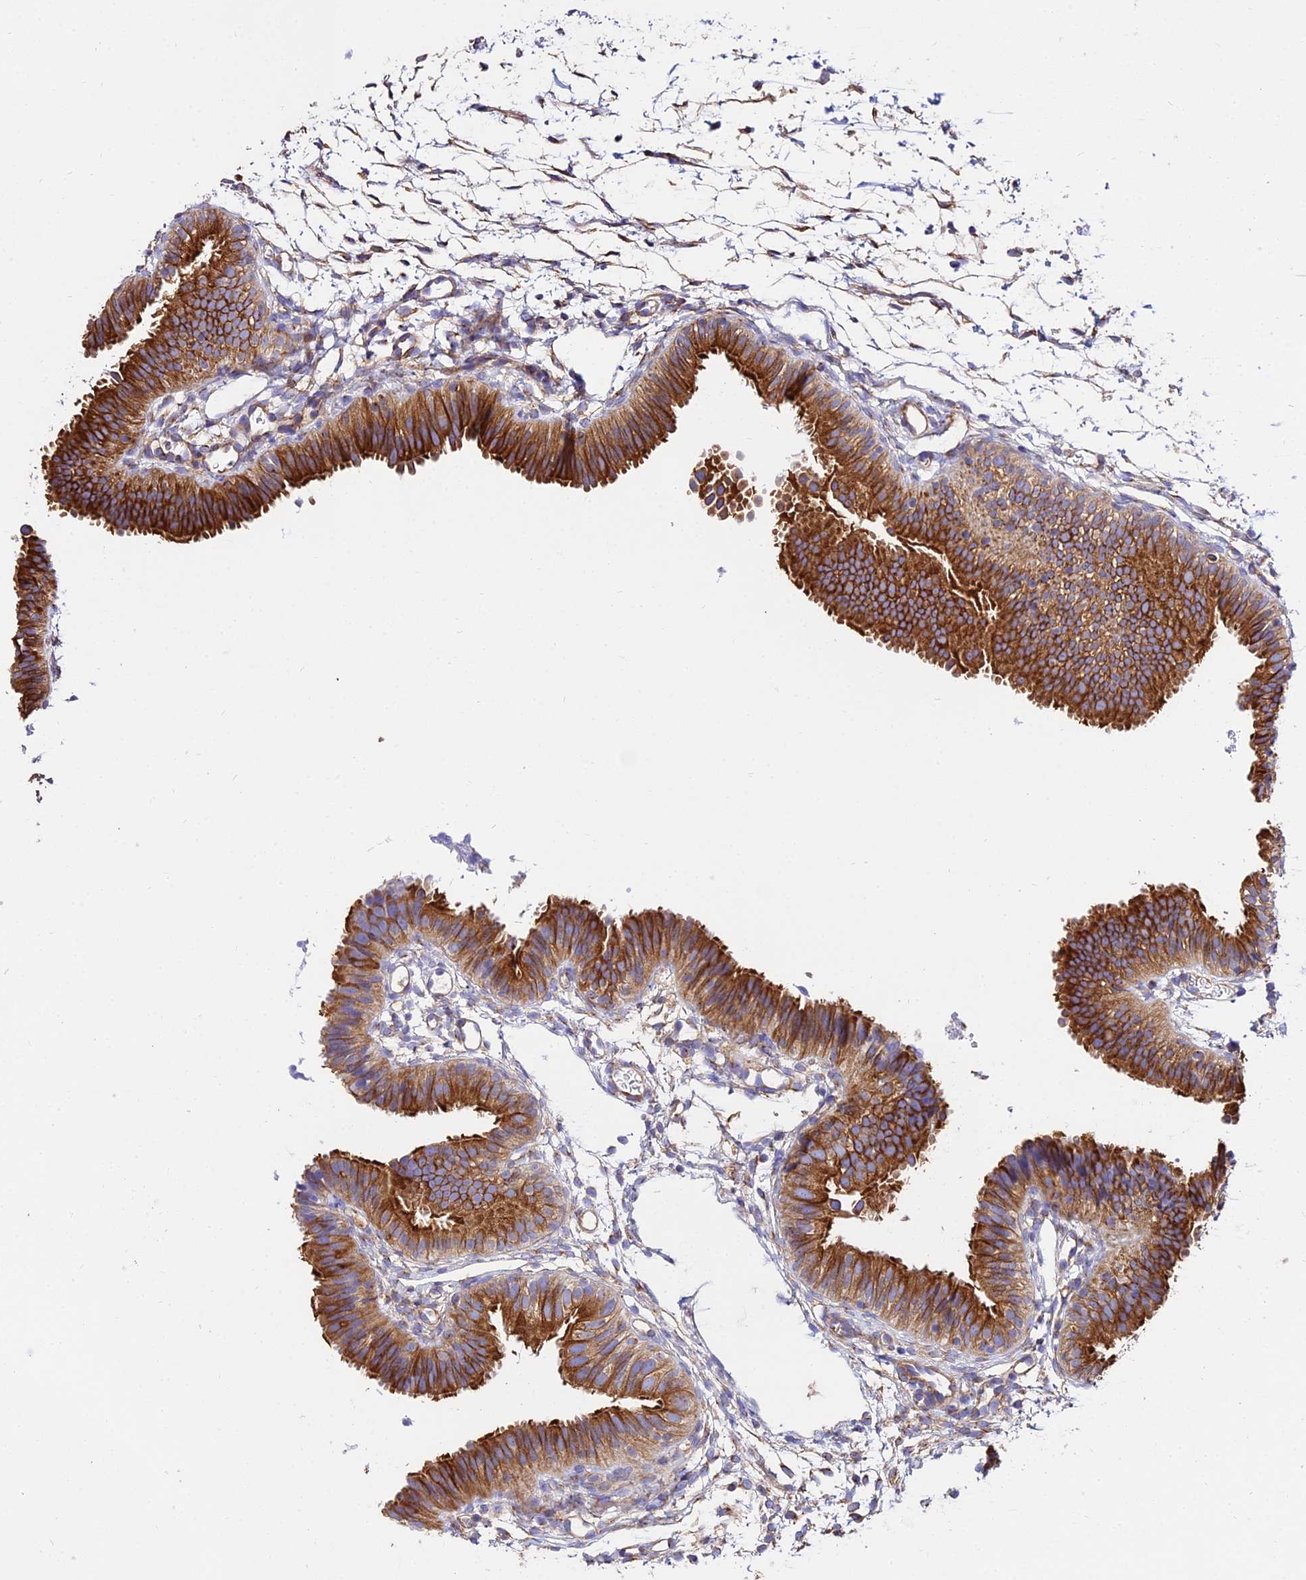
{"staining": {"intensity": "strong", "quantity": ">75%", "location": "cytoplasmic/membranous"}, "tissue": "fallopian tube", "cell_type": "Glandular cells", "image_type": "normal", "snomed": [{"axis": "morphology", "description": "Normal tissue, NOS"}, {"axis": "topography", "description": "Fallopian tube"}], "caption": "Immunohistochemistry (IHC) histopathology image of normal fallopian tube: fallopian tube stained using immunohistochemistry (IHC) demonstrates high levels of strong protein expression localized specifically in the cytoplasmic/membranous of glandular cells, appearing as a cytoplasmic/membranous brown color.", "gene": "TUBA1A", "patient": {"sex": "female", "age": 35}}